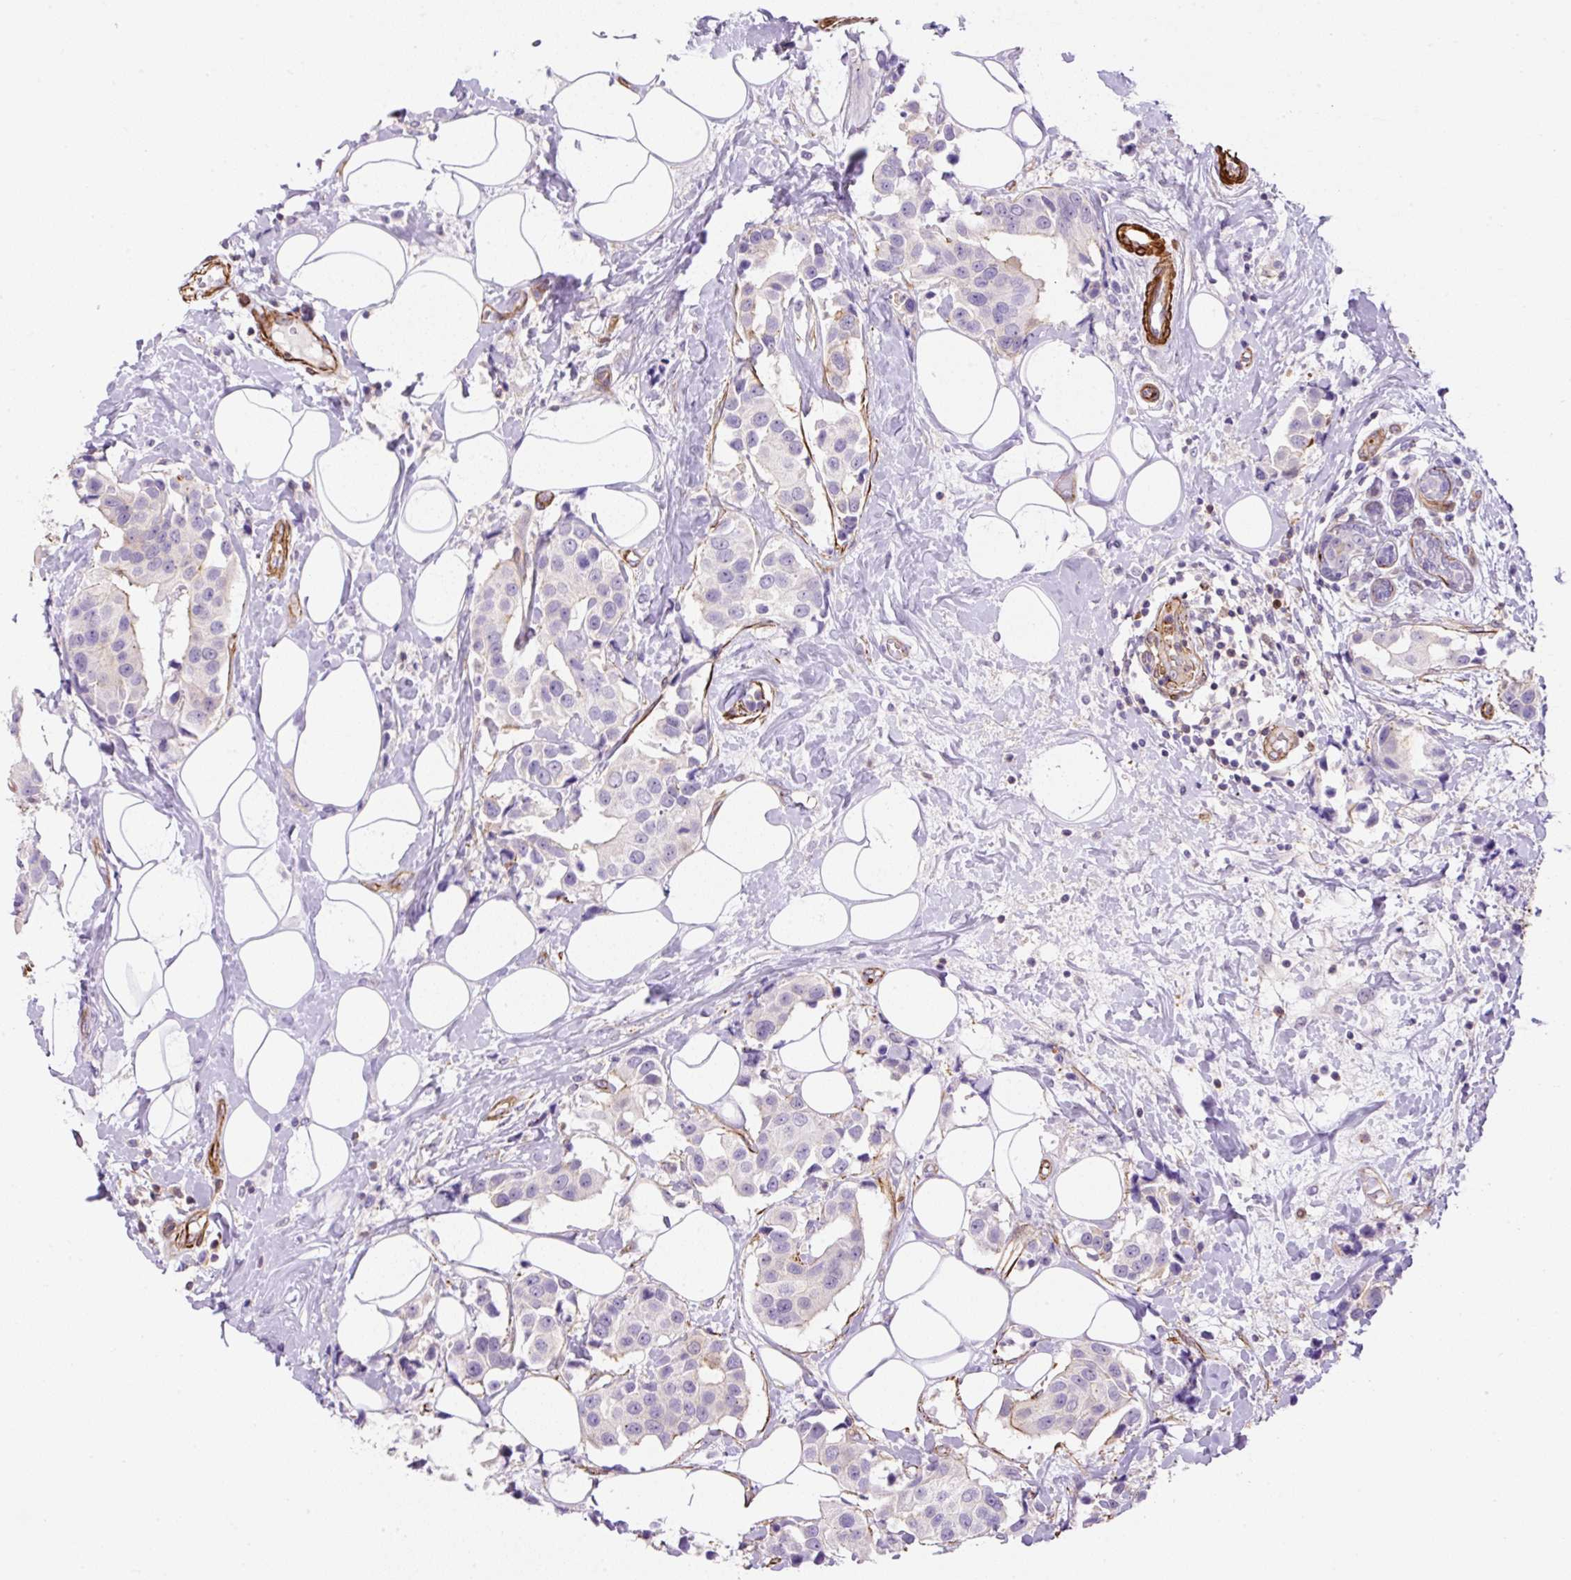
{"staining": {"intensity": "negative", "quantity": "none", "location": "none"}, "tissue": "breast cancer", "cell_type": "Tumor cells", "image_type": "cancer", "snomed": [{"axis": "morphology", "description": "Normal tissue, NOS"}, {"axis": "morphology", "description": "Duct carcinoma"}, {"axis": "topography", "description": "Breast"}], "caption": "Breast cancer (infiltrating ductal carcinoma) stained for a protein using IHC shows no expression tumor cells.", "gene": "B3GALT5", "patient": {"sex": "female", "age": 39}}